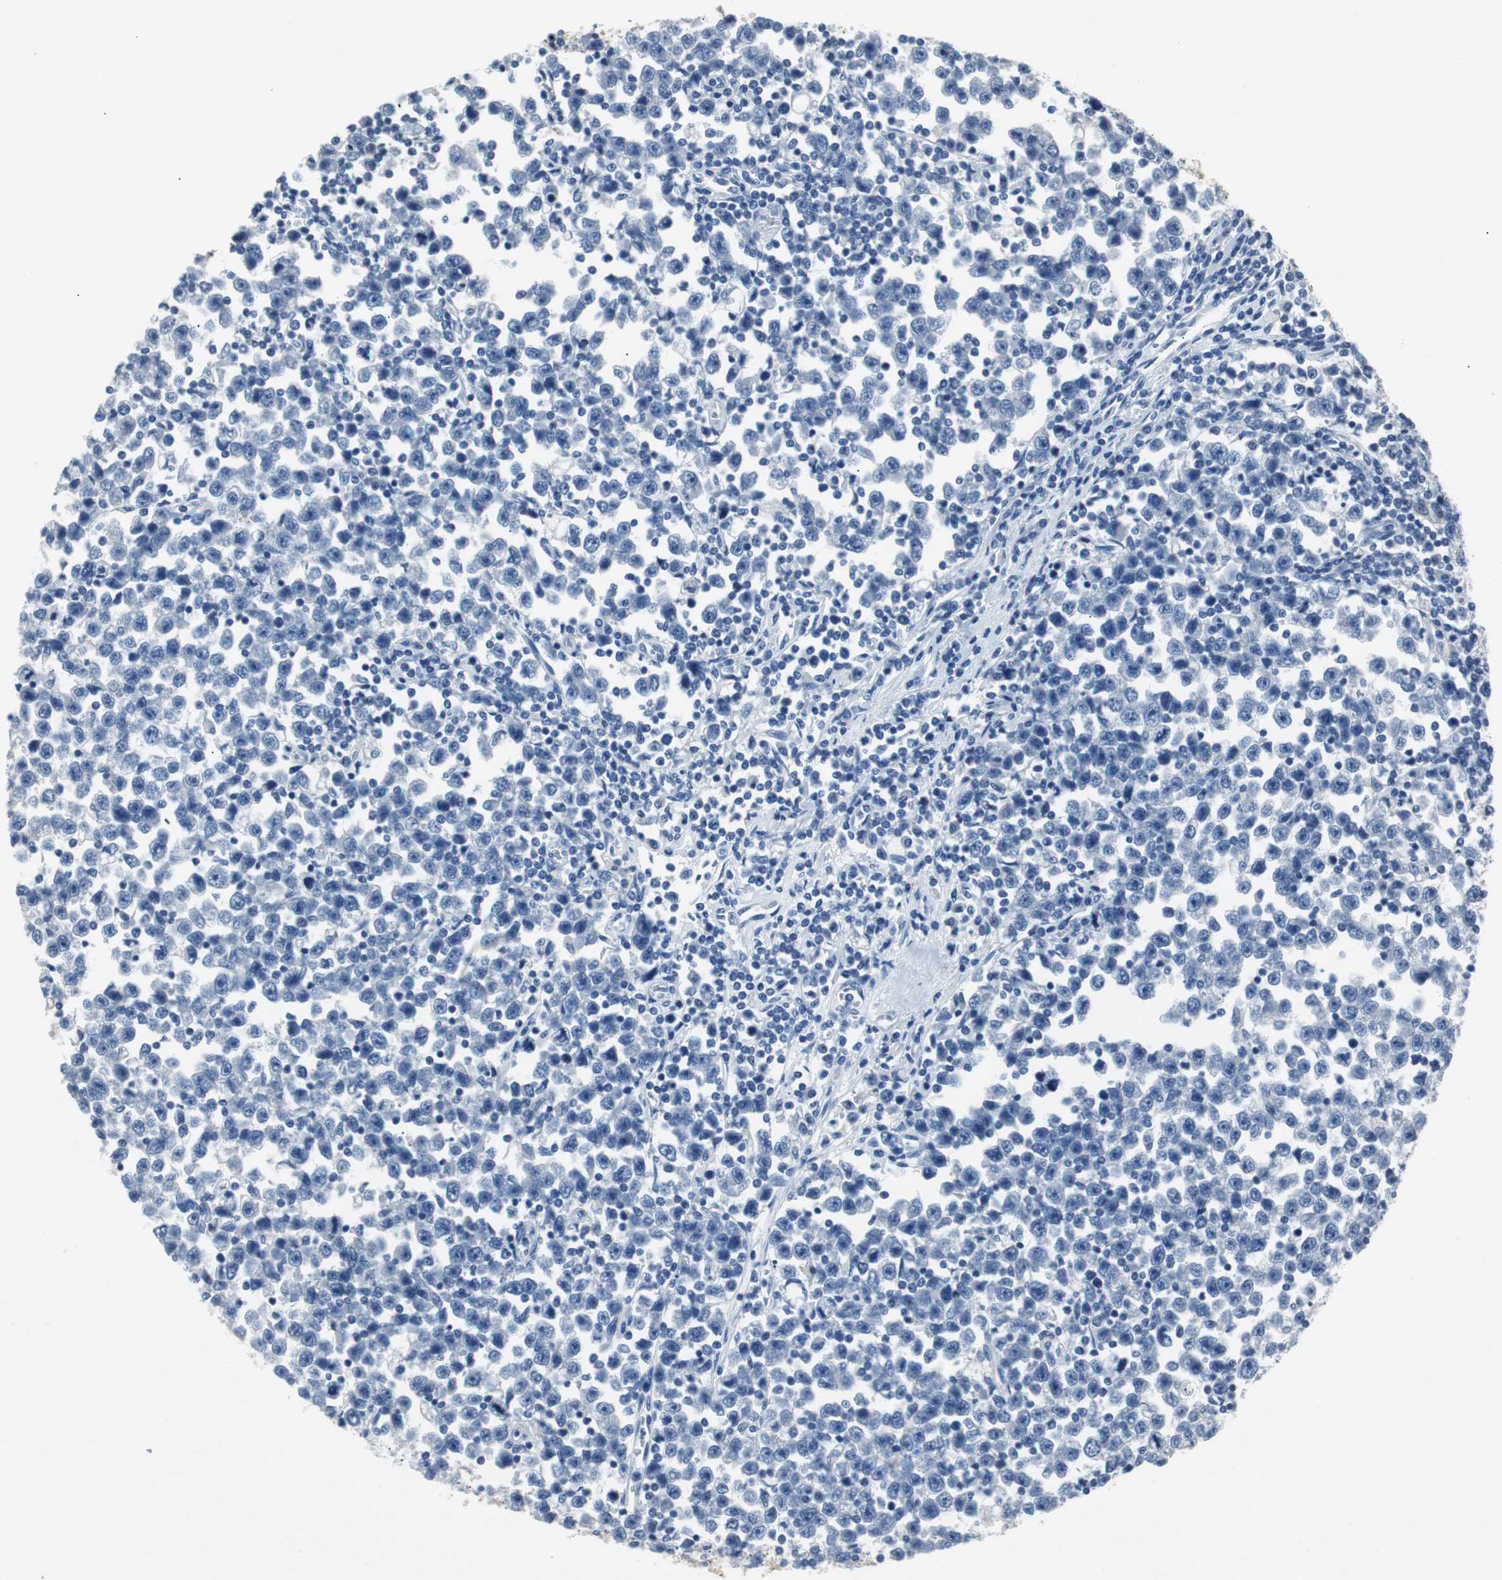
{"staining": {"intensity": "negative", "quantity": "none", "location": "none"}, "tissue": "testis cancer", "cell_type": "Tumor cells", "image_type": "cancer", "snomed": [{"axis": "morphology", "description": "Seminoma, NOS"}, {"axis": "topography", "description": "Testis"}], "caption": "This is a image of IHC staining of testis seminoma, which shows no staining in tumor cells. (DAB (3,3'-diaminobenzidine) immunohistochemistry (IHC), high magnification).", "gene": "LRP2", "patient": {"sex": "male", "age": 43}}